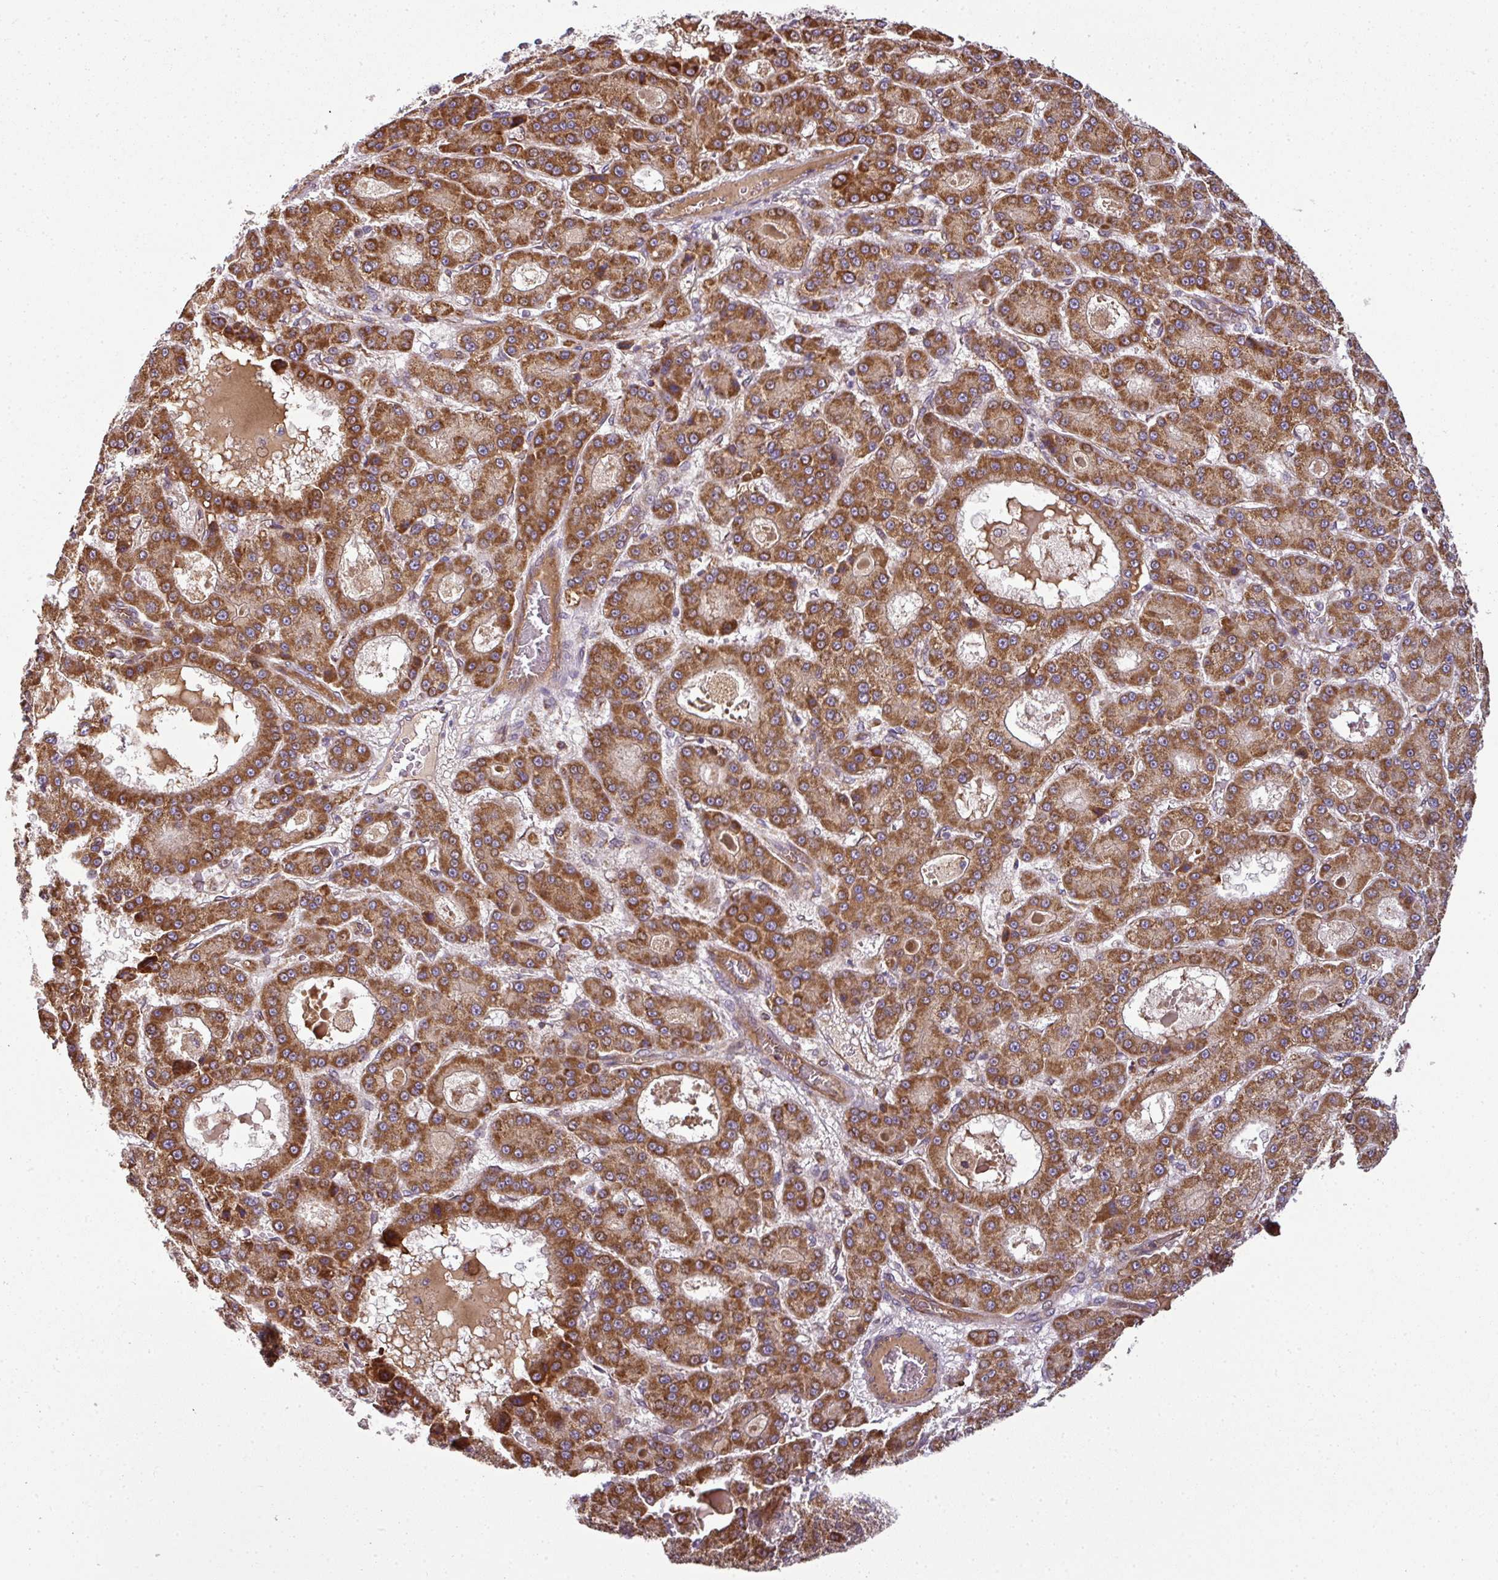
{"staining": {"intensity": "strong", "quantity": ">75%", "location": "cytoplasmic/membranous"}, "tissue": "liver cancer", "cell_type": "Tumor cells", "image_type": "cancer", "snomed": [{"axis": "morphology", "description": "Carcinoma, Hepatocellular, NOS"}, {"axis": "topography", "description": "Liver"}], "caption": "High-magnification brightfield microscopy of liver cancer stained with DAB (3,3'-diaminobenzidine) (brown) and counterstained with hematoxylin (blue). tumor cells exhibit strong cytoplasmic/membranous staining is appreciated in approximately>75% of cells.", "gene": "PRELID3B", "patient": {"sex": "male", "age": 70}}